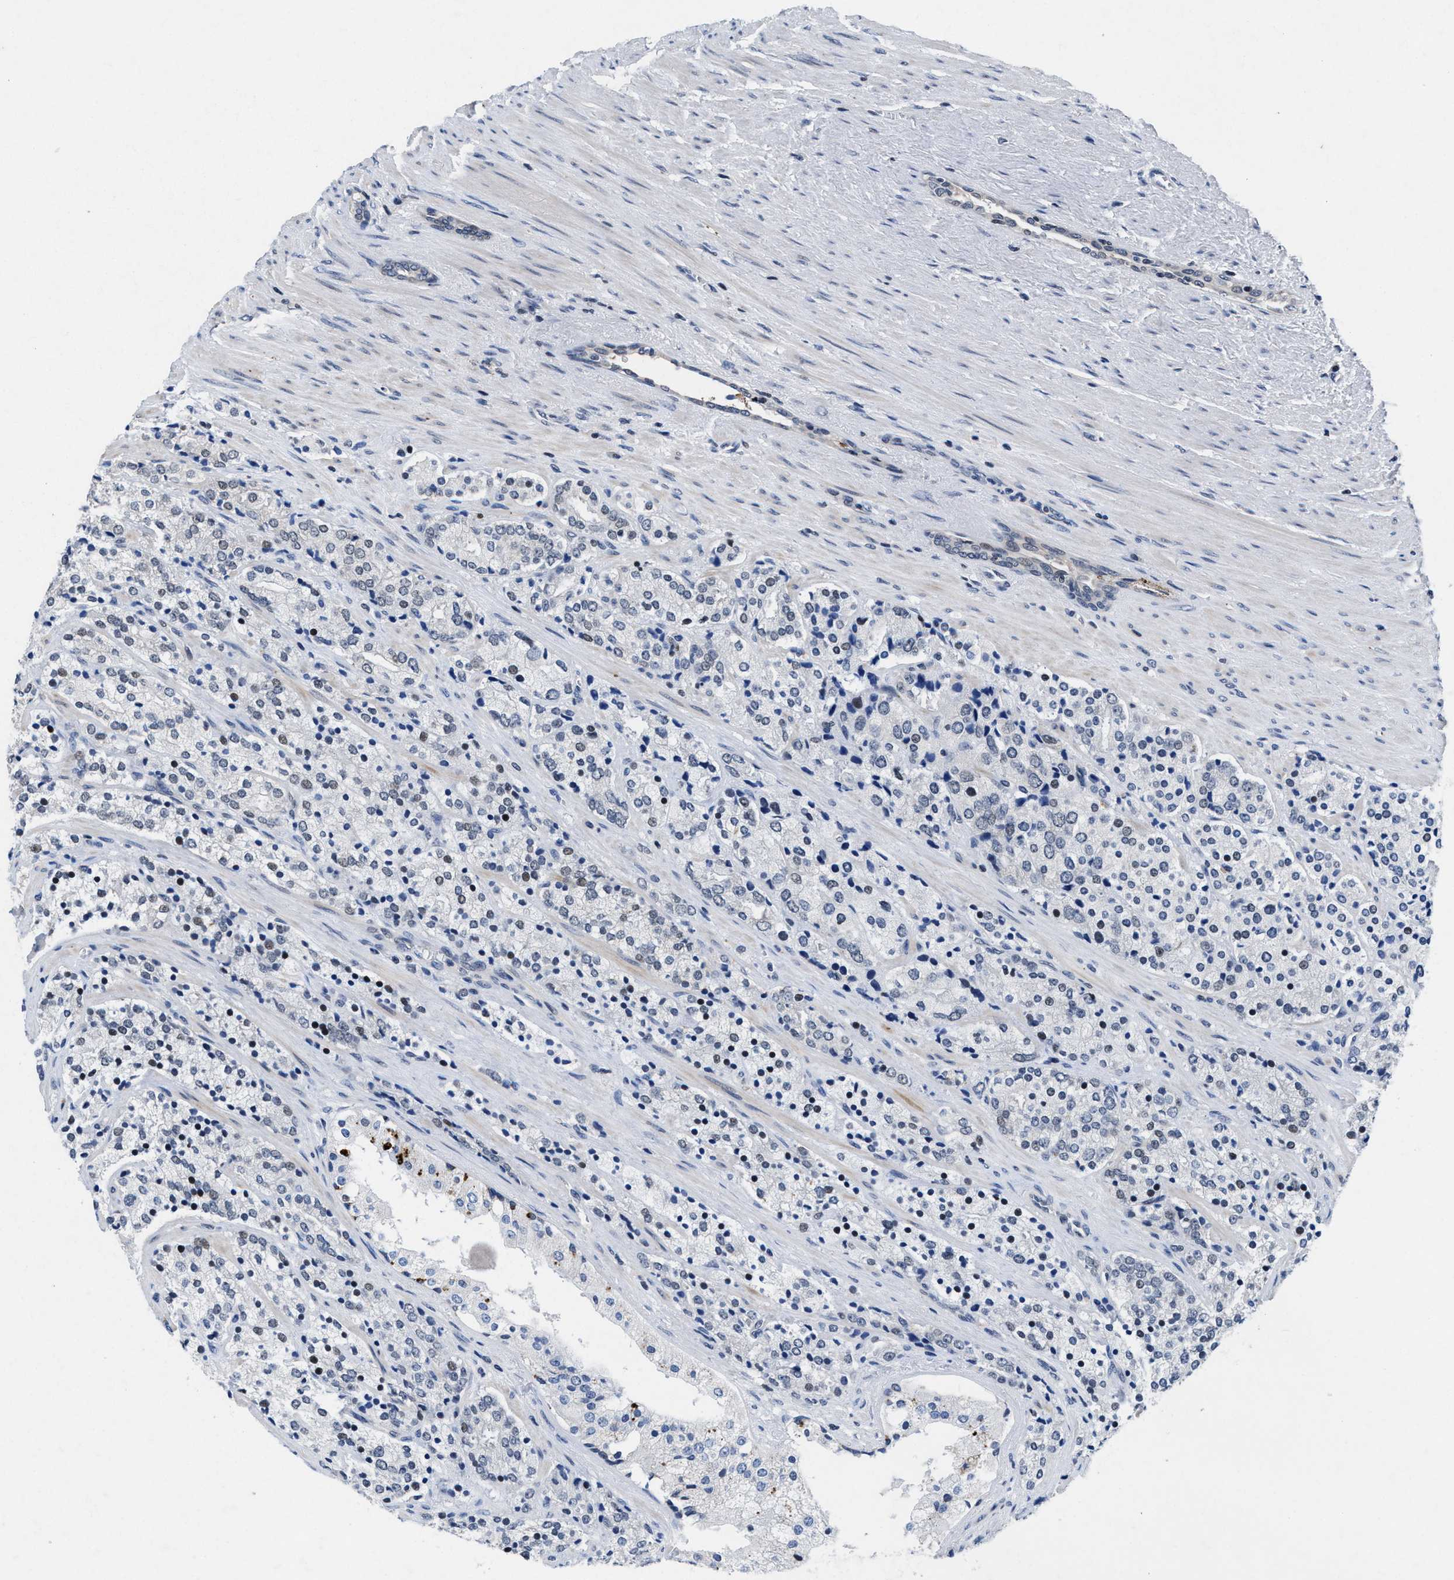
{"staining": {"intensity": "weak", "quantity": "<25%", "location": "nuclear"}, "tissue": "prostate cancer", "cell_type": "Tumor cells", "image_type": "cancer", "snomed": [{"axis": "morphology", "description": "Adenocarcinoma, High grade"}, {"axis": "topography", "description": "Prostate"}], "caption": "The photomicrograph reveals no significant positivity in tumor cells of prostate high-grade adenocarcinoma.", "gene": "WDR81", "patient": {"sex": "male", "age": 71}}